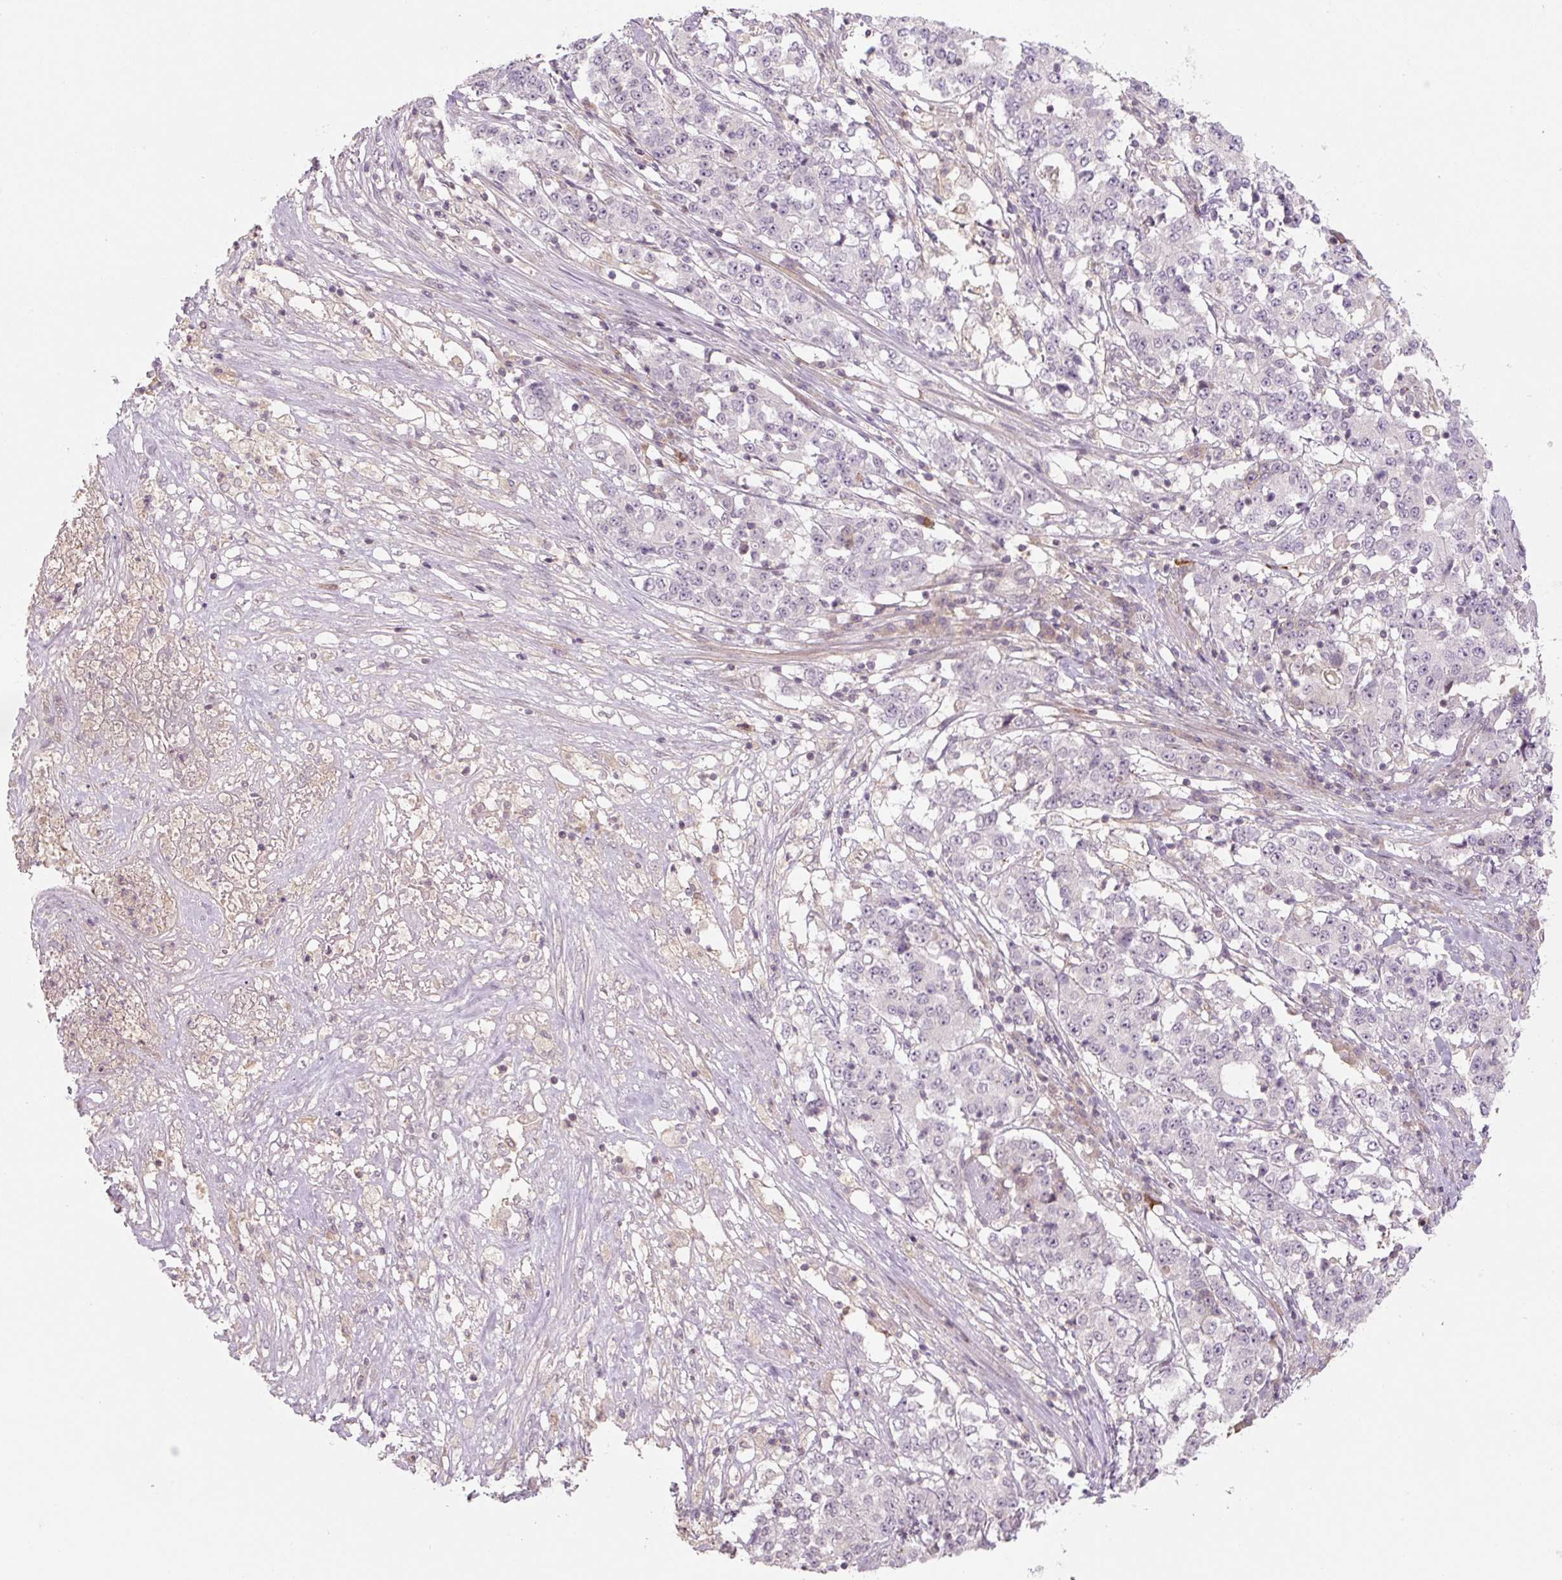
{"staining": {"intensity": "negative", "quantity": "none", "location": "none"}, "tissue": "stomach cancer", "cell_type": "Tumor cells", "image_type": "cancer", "snomed": [{"axis": "morphology", "description": "Adenocarcinoma, NOS"}, {"axis": "topography", "description": "Stomach"}], "caption": "Histopathology image shows no significant protein staining in tumor cells of stomach adenocarcinoma.", "gene": "C2orf73", "patient": {"sex": "male", "age": 59}}